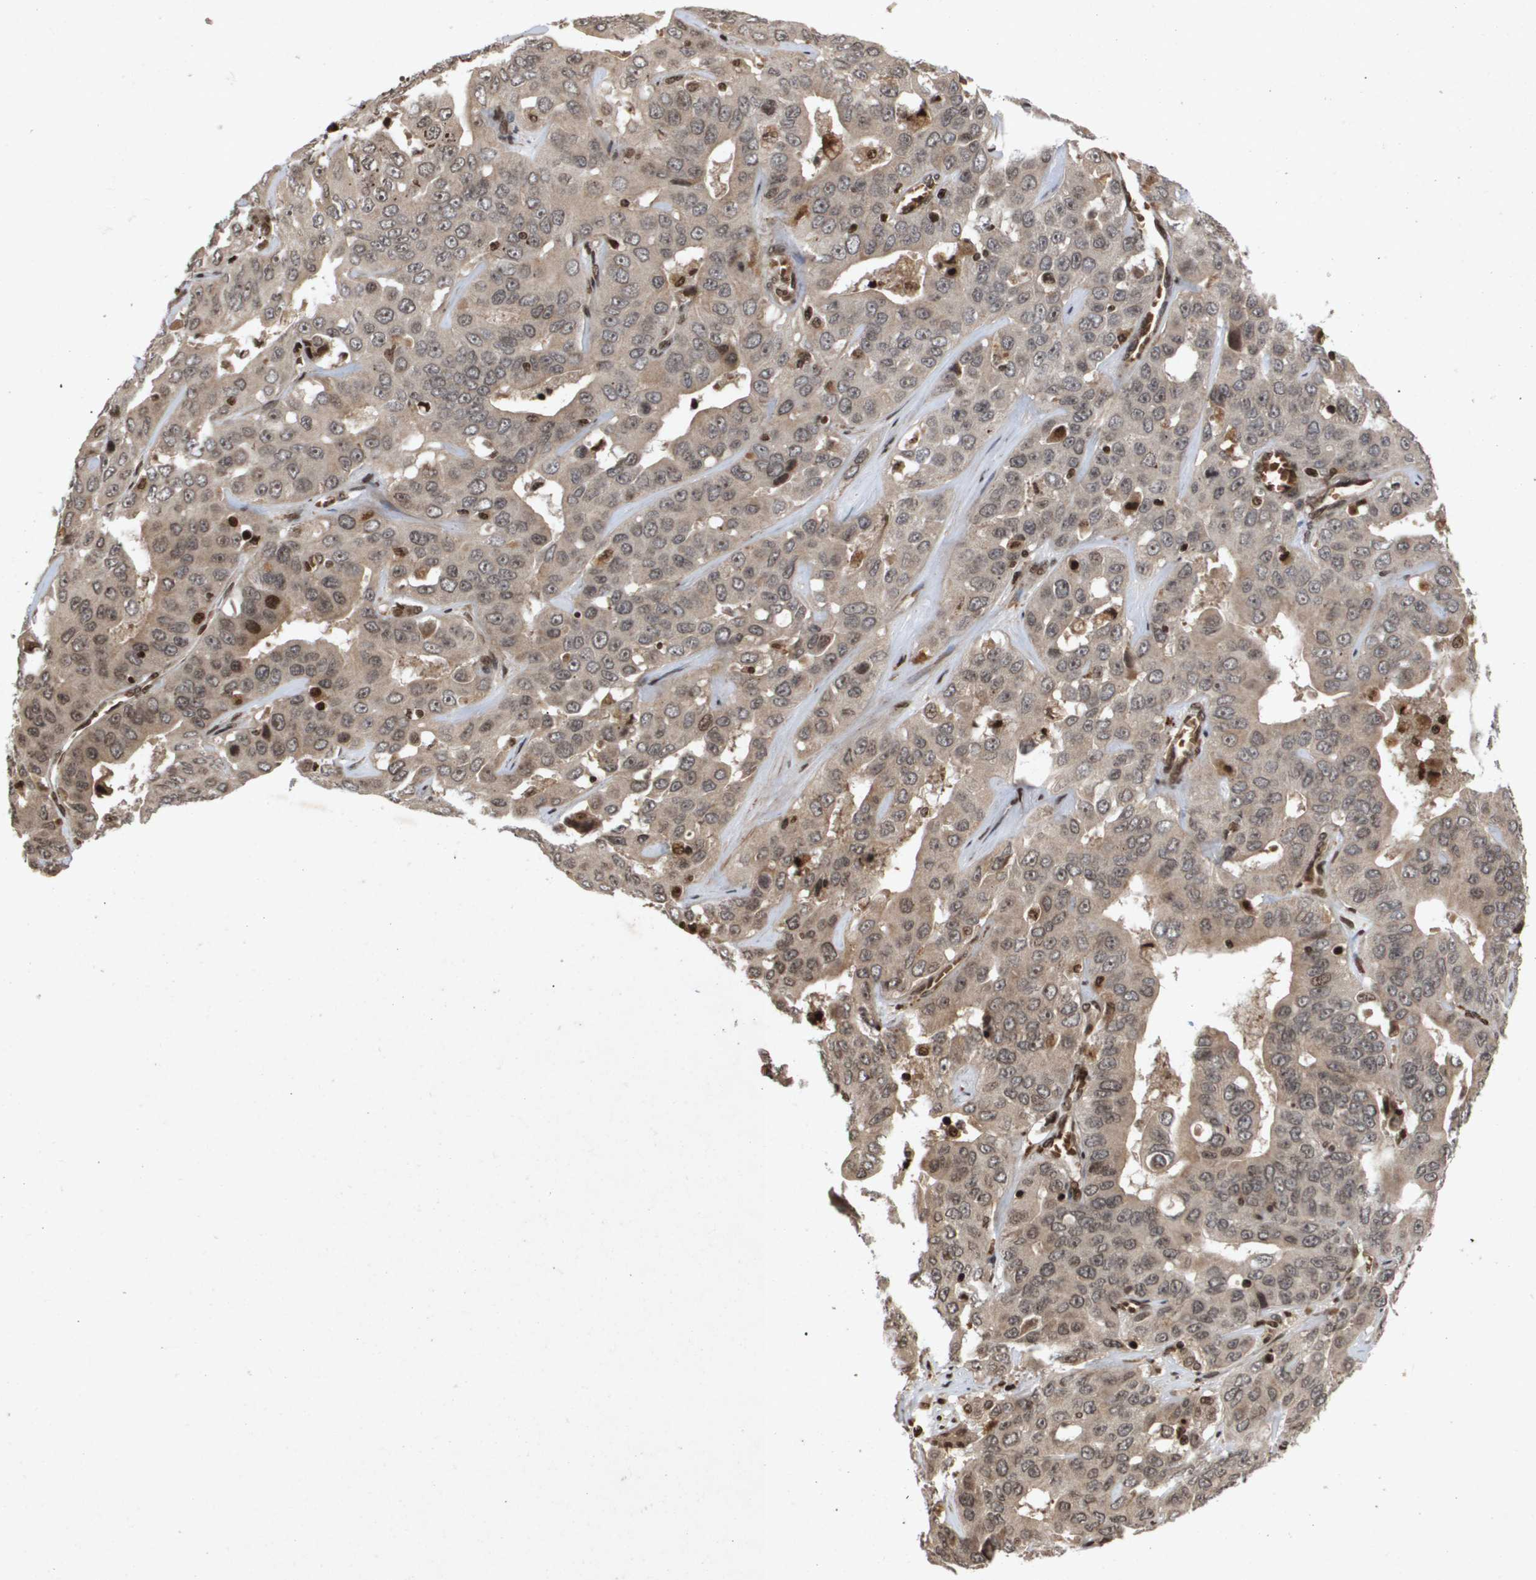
{"staining": {"intensity": "moderate", "quantity": ">75%", "location": "cytoplasmic/membranous,nuclear"}, "tissue": "liver cancer", "cell_type": "Tumor cells", "image_type": "cancer", "snomed": [{"axis": "morphology", "description": "Cholangiocarcinoma"}, {"axis": "topography", "description": "Liver"}], "caption": "Cholangiocarcinoma (liver) was stained to show a protein in brown. There is medium levels of moderate cytoplasmic/membranous and nuclear positivity in approximately >75% of tumor cells.", "gene": "HSPA6", "patient": {"sex": "female", "age": 52}}